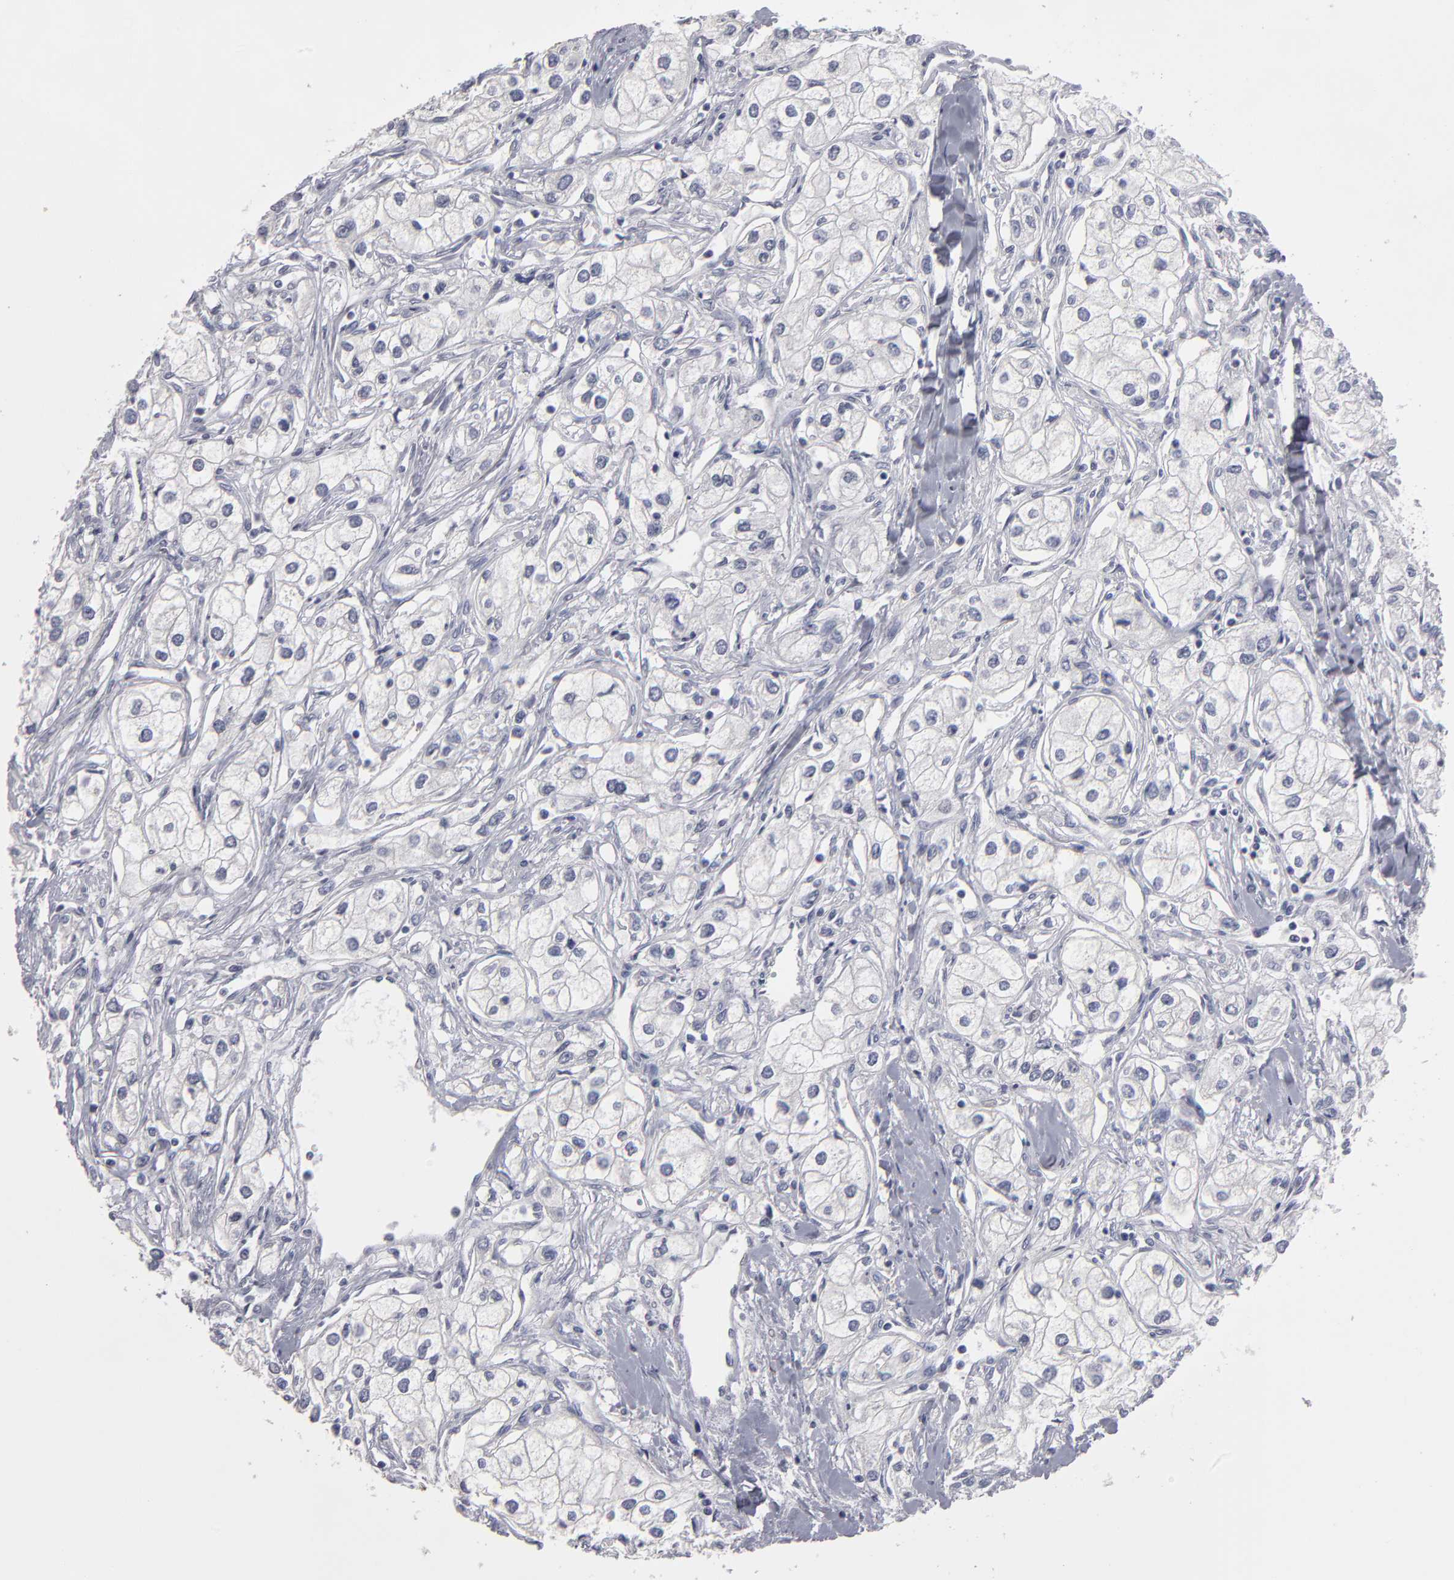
{"staining": {"intensity": "negative", "quantity": "none", "location": "none"}, "tissue": "renal cancer", "cell_type": "Tumor cells", "image_type": "cancer", "snomed": [{"axis": "morphology", "description": "Adenocarcinoma, NOS"}, {"axis": "topography", "description": "Kidney"}], "caption": "The histopathology image reveals no significant expression in tumor cells of renal adenocarcinoma.", "gene": "CCDC80", "patient": {"sex": "male", "age": 57}}